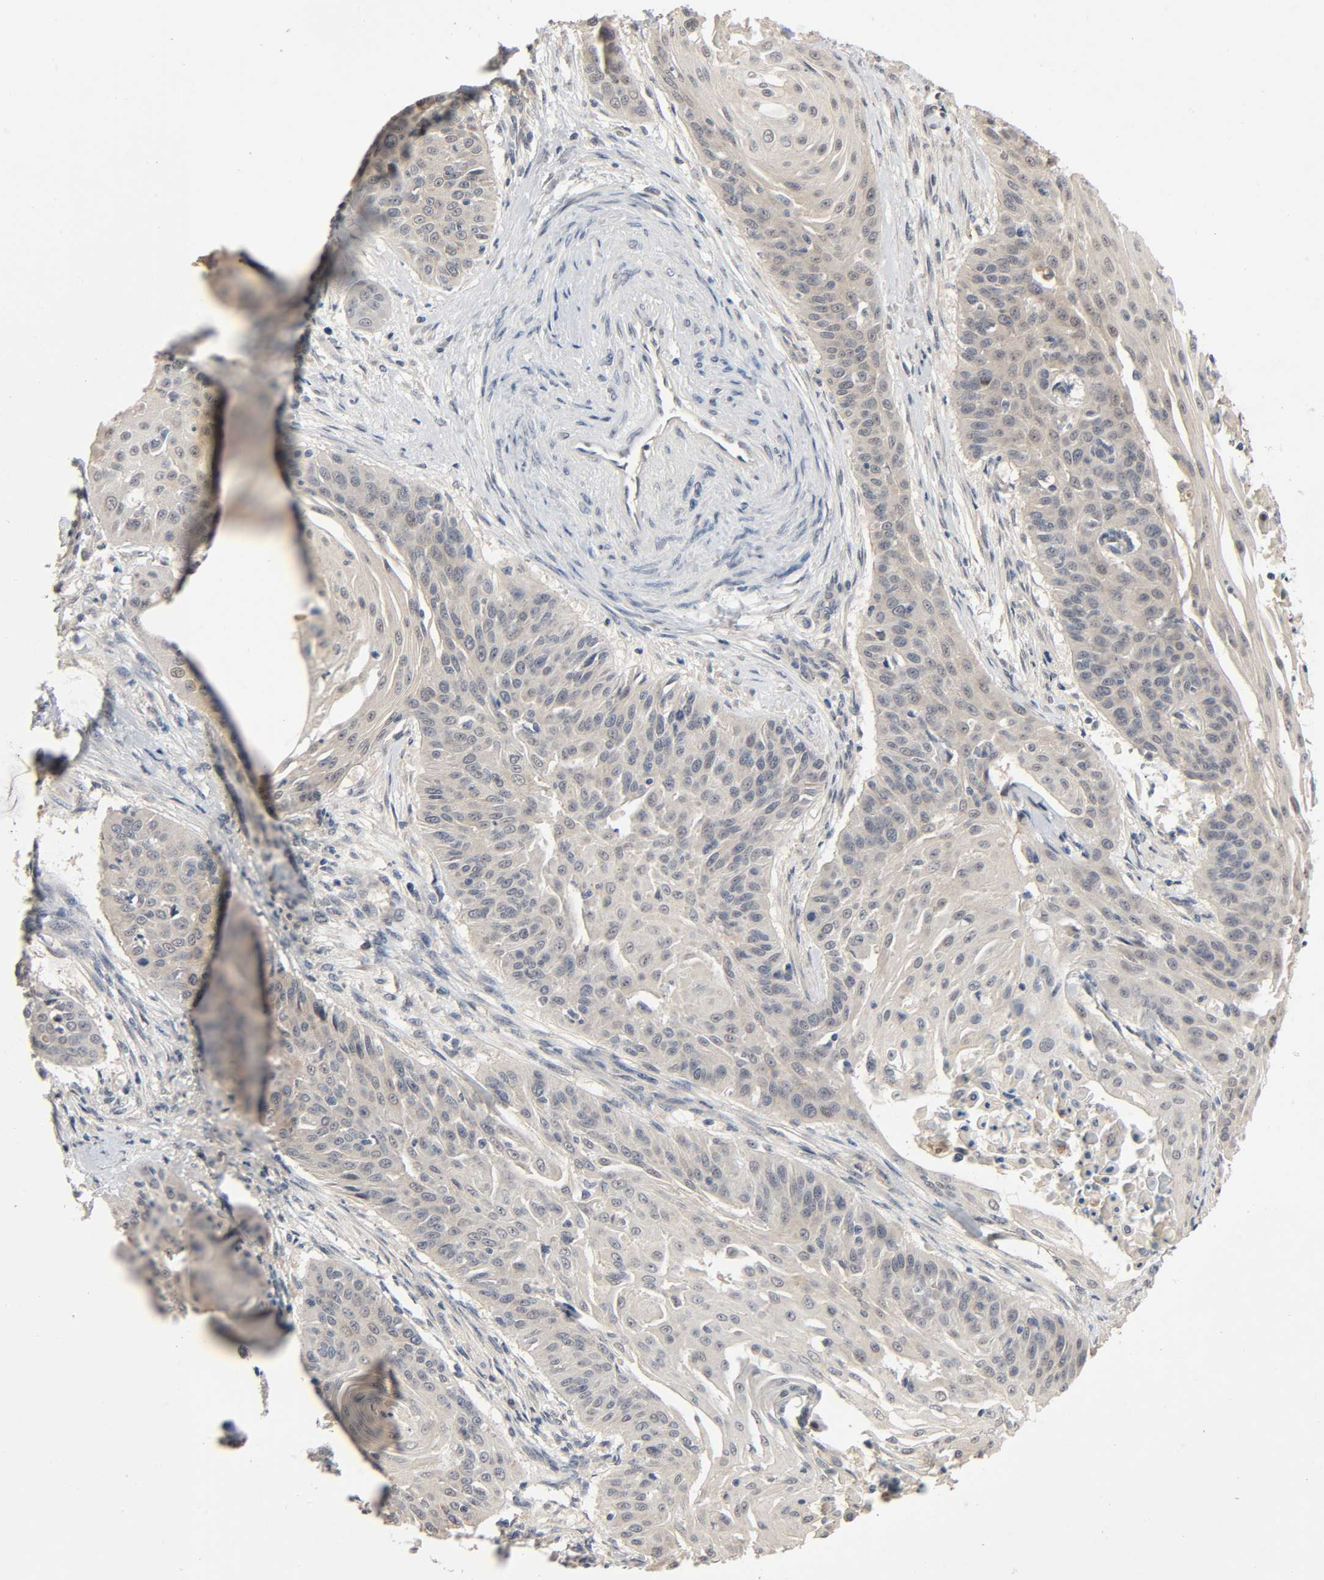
{"staining": {"intensity": "weak", "quantity": "25%-75%", "location": "cytoplasmic/membranous"}, "tissue": "cervical cancer", "cell_type": "Tumor cells", "image_type": "cancer", "snomed": [{"axis": "morphology", "description": "Squamous cell carcinoma, NOS"}, {"axis": "topography", "description": "Cervix"}], "caption": "Immunohistochemistry (IHC) (DAB) staining of human cervical cancer (squamous cell carcinoma) displays weak cytoplasmic/membranous protein staining in about 25%-75% of tumor cells.", "gene": "MAGEA8", "patient": {"sex": "female", "age": 33}}